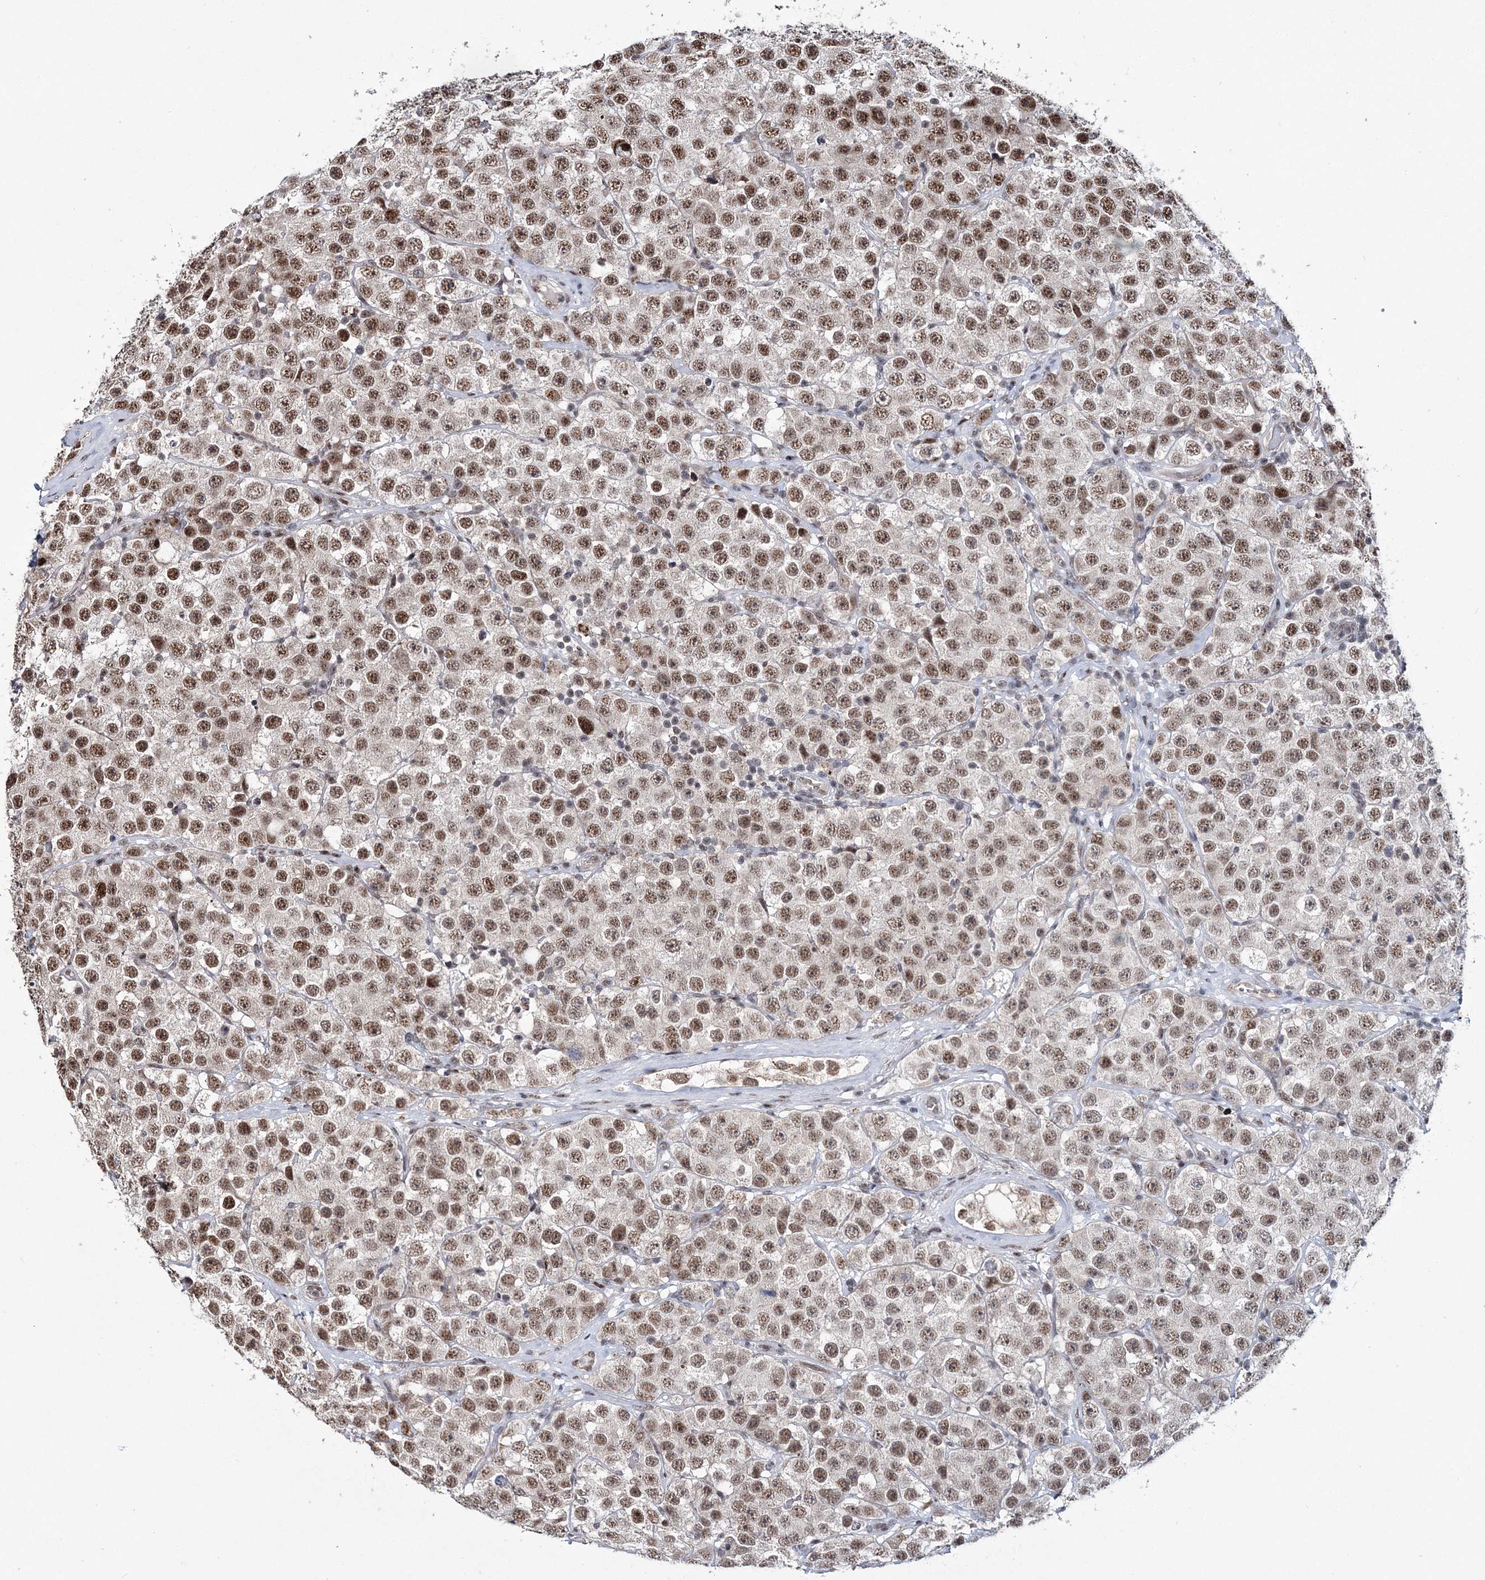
{"staining": {"intensity": "moderate", "quantity": ">75%", "location": "nuclear"}, "tissue": "testis cancer", "cell_type": "Tumor cells", "image_type": "cancer", "snomed": [{"axis": "morphology", "description": "Seminoma, NOS"}, {"axis": "topography", "description": "Testis"}], "caption": "Tumor cells display medium levels of moderate nuclear staining in approximately >75% of cells in human testis seminoma.", "gene": "TATDN2", "patient": {"sex": "male", "age": 28}}